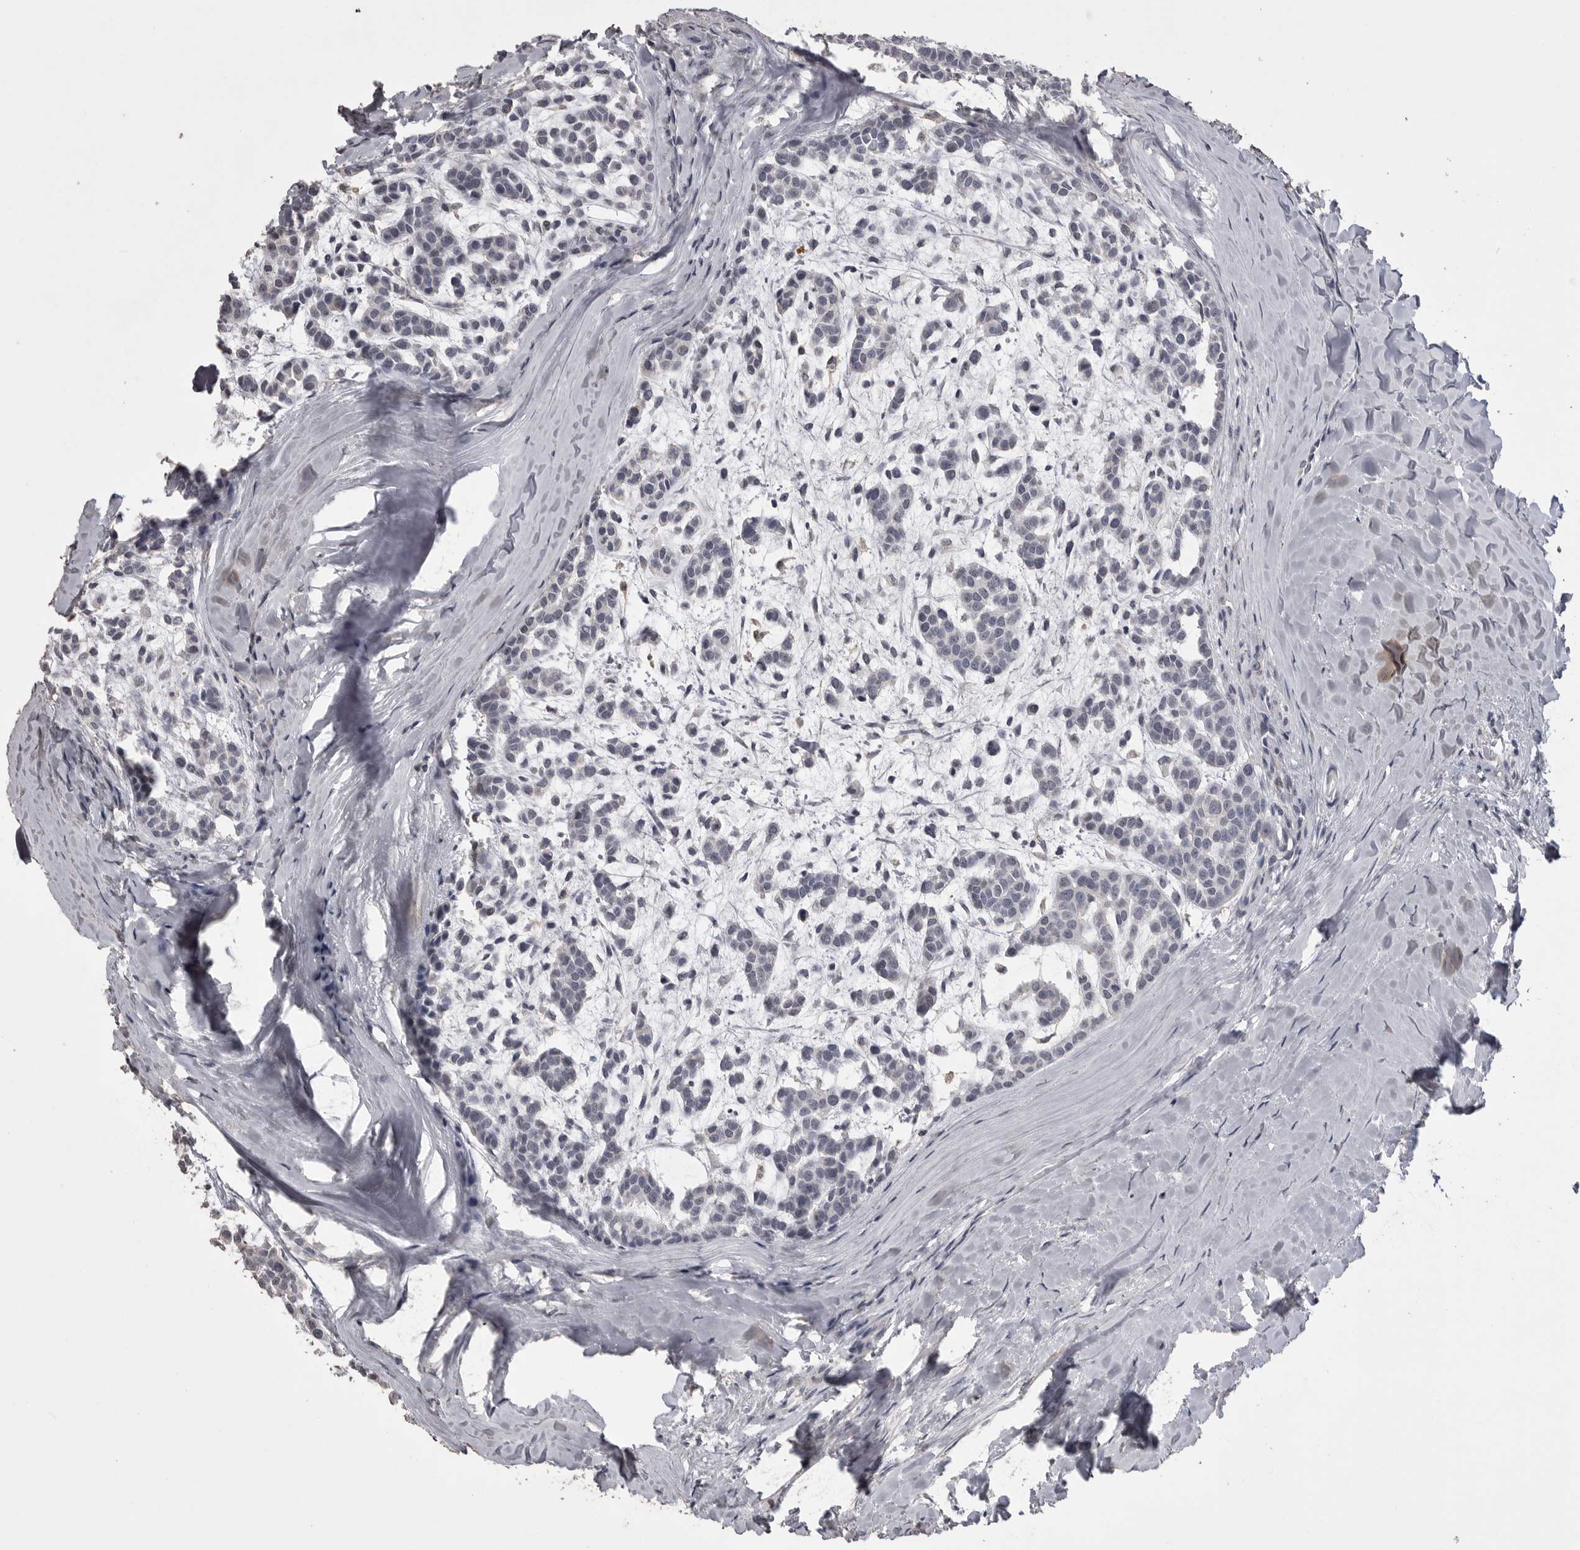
{"staining": {"intensity": "negative", "quantity": "none", "location": "none"}, "tissue": "head and neck cancer", "cell_type": "Tumor cells", "image_type": "cancer", "snomed": [{"axis": "morphology", "description": "Adenocarcinoma, NOS"}, {"axis": "morphology", "description": "Adenoma, NOS"}, {"axis": "topography", "description": "Head-Neck"}], "caption": "This histopathology image is of head and neck cancer (adenoma) stained with immunohistochemistry (IHC) to label a protein in brown with the nuclei are counter-stained blue. There is no positivity in tumor cells.", "gene": "MMP7", "patient": {"sex": "female", "age": 55}}